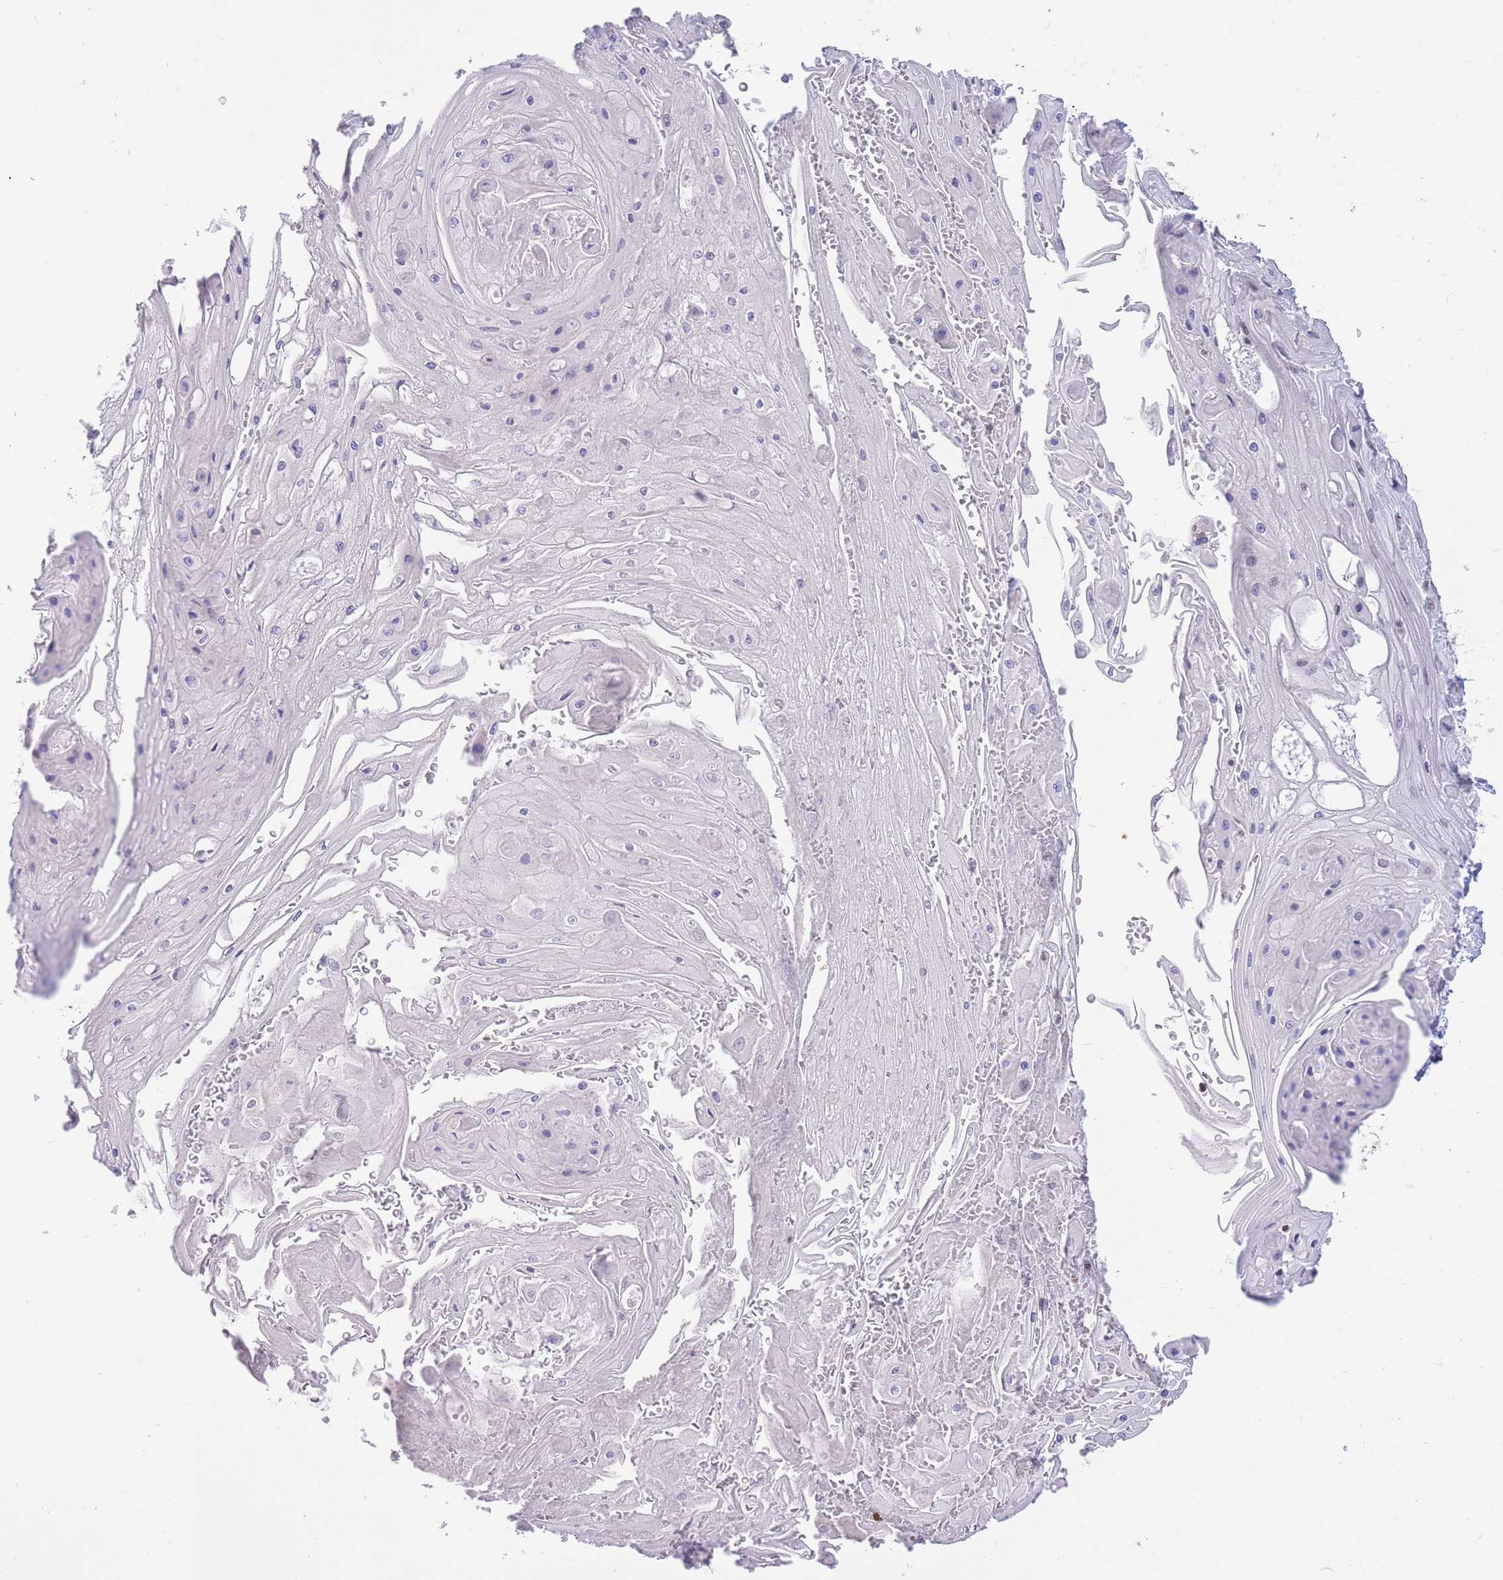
{"staining": {"intensity": "weak", "quantity": "25%-75%", "location": "nuclear"}, "tissue": "skin cancer", "cell_type": "Tumor cells", "image_type": "cancer", "snomed": [{"axis": "morphology", "description": "Squamous cell carcinoma, NOS"}, {"axis": "topography", "description": "Skin"}], "caption": "Brown immunohistochemical staining in skin squamous cell carcinoma exhibits weak nuclear staining in approximately 25%-75% of tumor cells.", "gene": "HMGN1", "patient": {"sex": "male", "age": 70}}